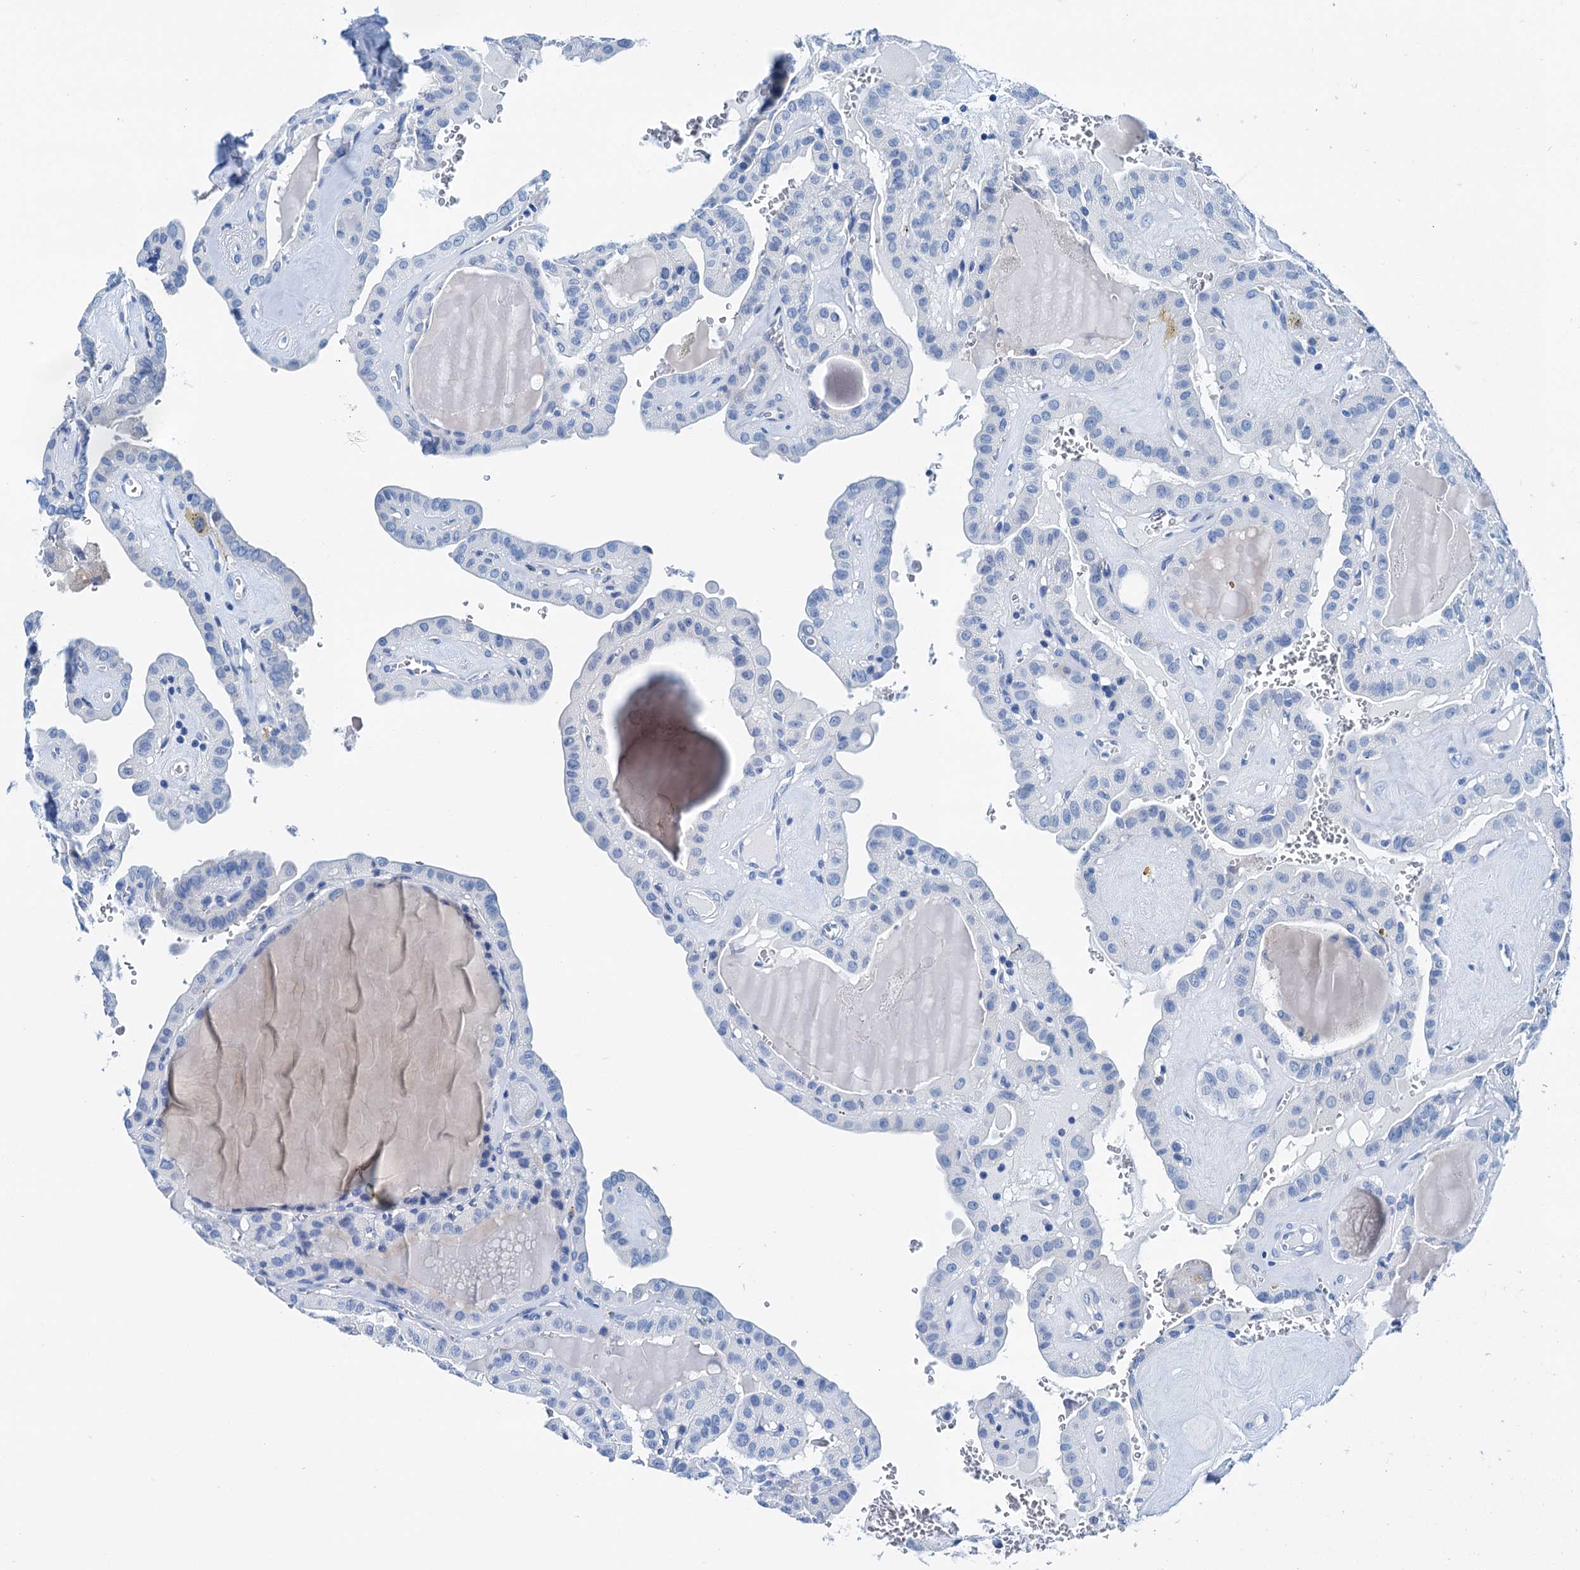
{"staining": {"intensity": "negative", "quantity": "none", "location": "none"}, "tissue": "thyroid cancer", "cell_type": "Tumor cells", "image_type": "cancer", "snomed": [{"axis": "morphology", "description": "Papillary adenocarcinoma, NOS"}, {"axis": "topography", "description": "Thyroid gland"}], "caption": "This is an immunohistochemistry photomicrograph of thyroid cancer (papillary adenocarcinoma). There is no staining in tumor cells.", "gene": "KNDC1", "patient": {"sex": "male", "age": 52}}